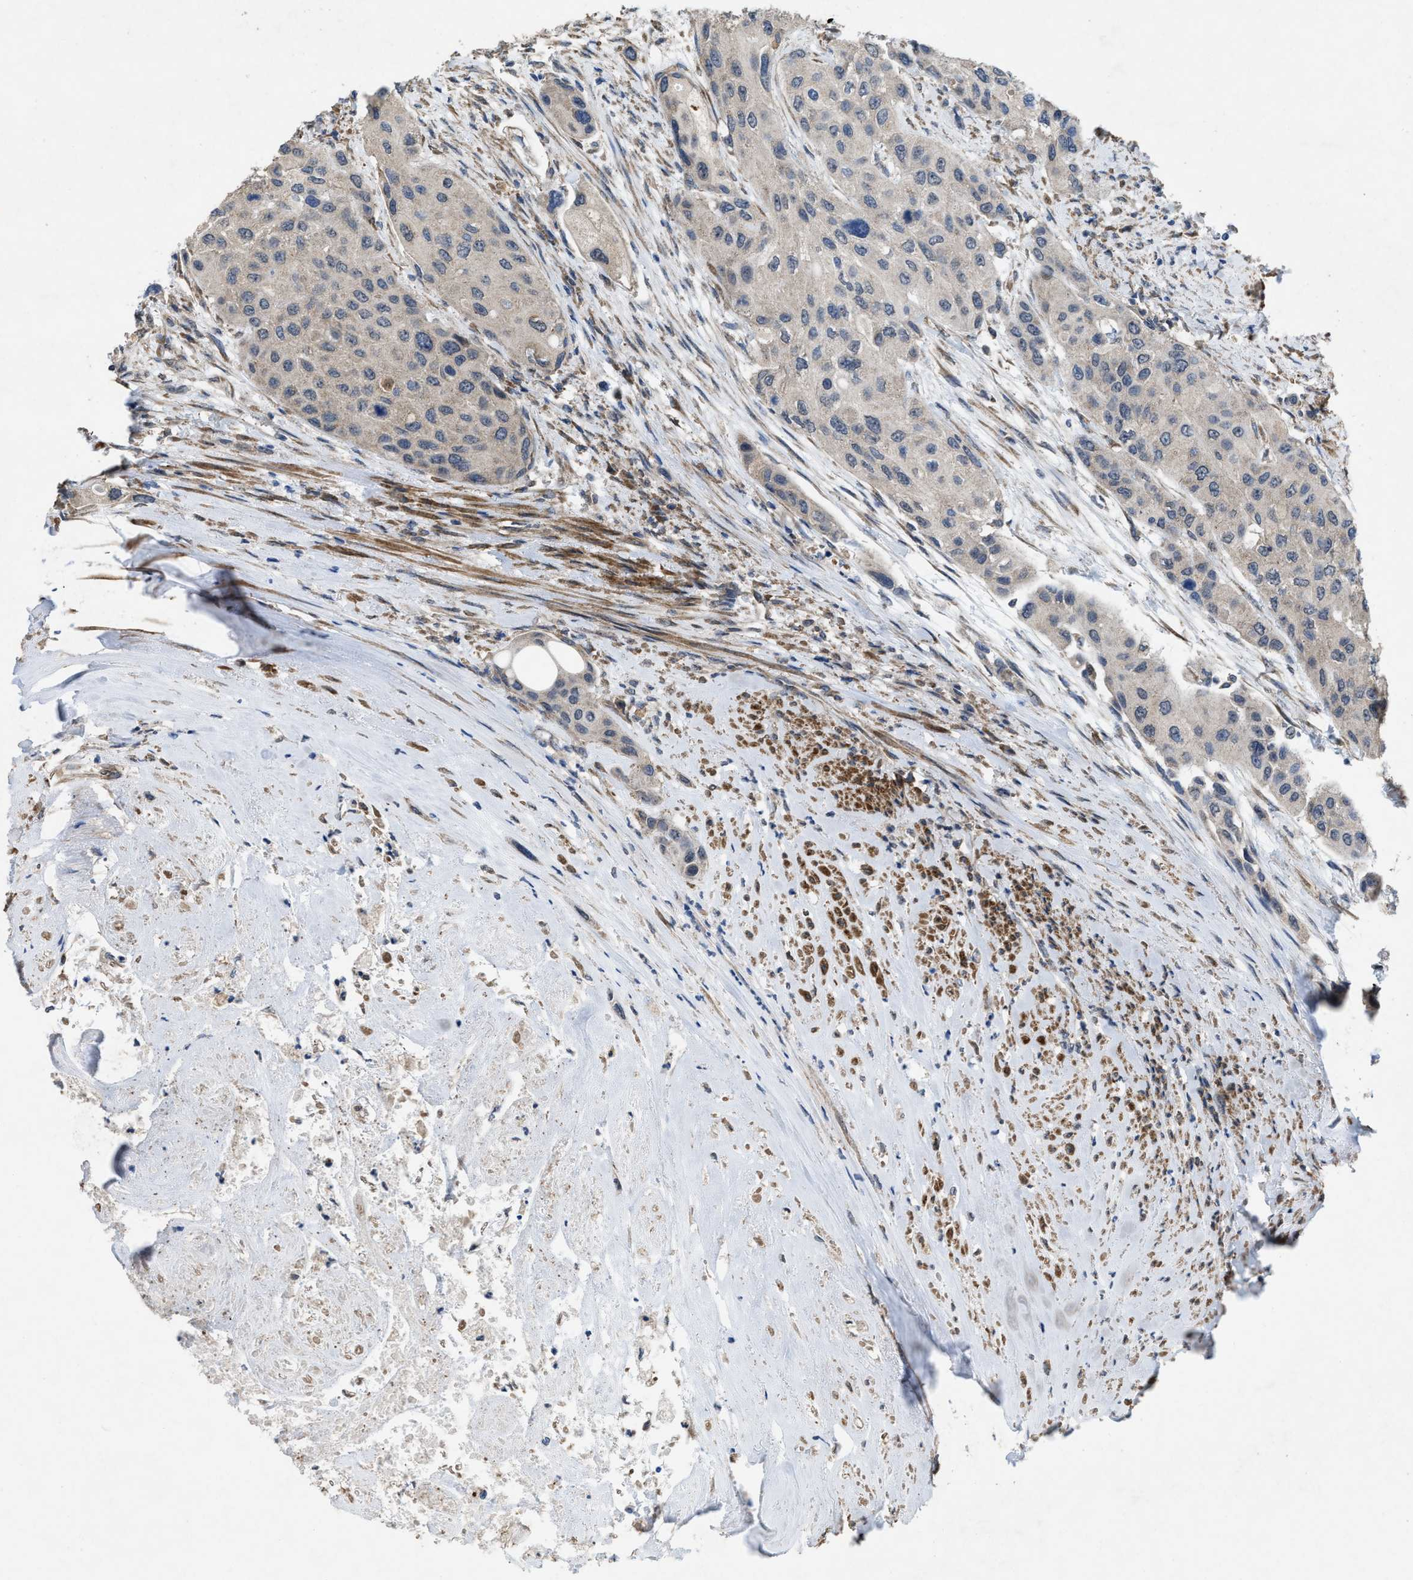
{"staining": {"intensity": "negative", "quantity": "none", "location": "none"}, "tissue": "urothelial cancer", "cell_type": "Tumor cells", "image_type": "cancer", "snomed": [{"axis": "morphology", "description": "Urothelial carcinoma, High grade"}, {"axis": "topography", "description": "Urinary bladder"}], "caption": "Photomicrograph shows no protein staining in tumor cells of urothelial cancer tissue.", "gene": "ARL6", "patient": {"sex": "female", "age": 56}}